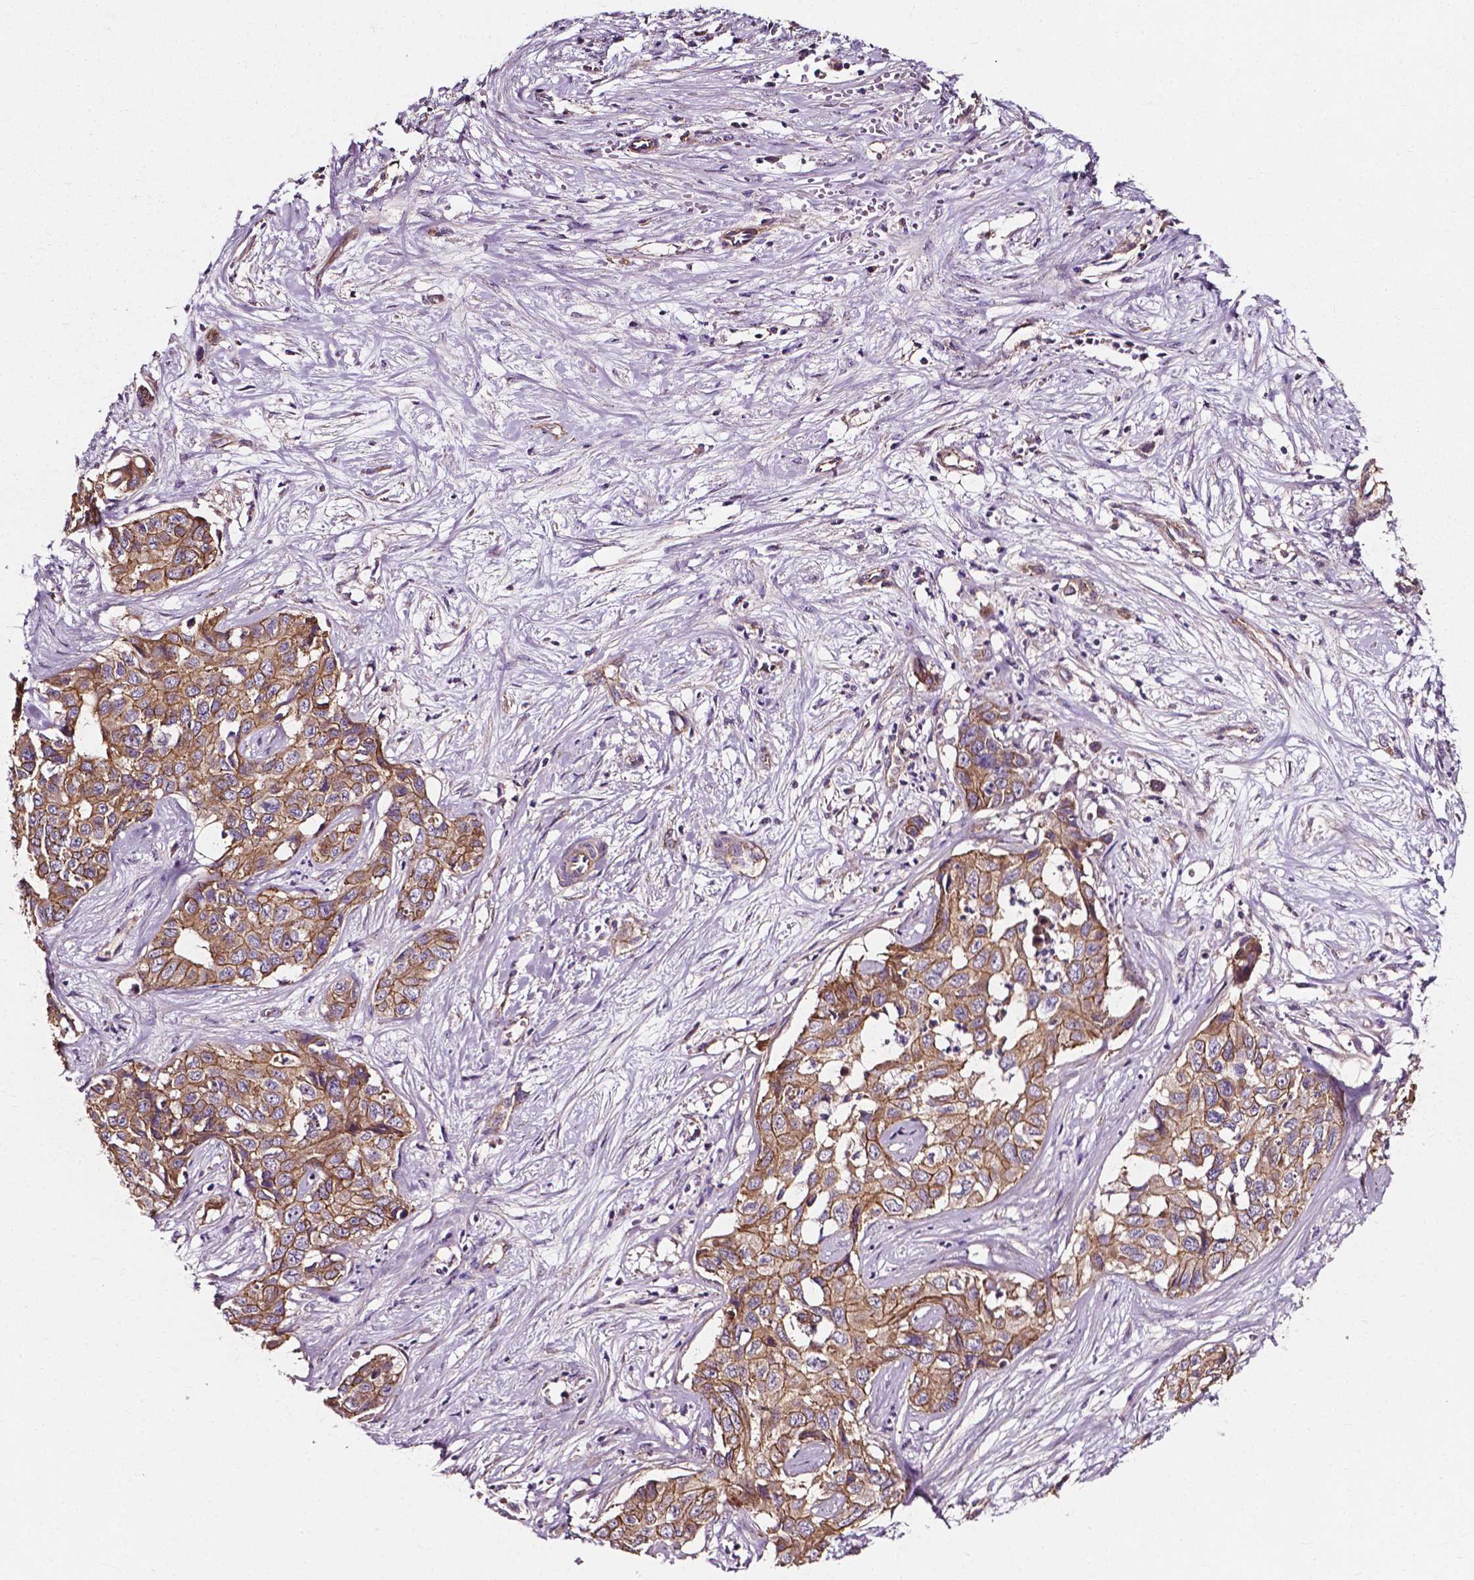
{"staining": {"intensity": "moderate", "quantity": ">75%", "location": "cytoplasmic/membranous"}, "tissue": "liver cancer", "cell_type": "Tumor cells", "image_type": "cancer", "snomed": [{"axis": "morphology", "description": "Cholangiocarcinoma"}, {"axis": "topography", "description": "Liver"}], "caption": "Liver cholangiocarcinoma stained with a protein marker displays moderate staining in tumor cells.", "gene": "ATG16L1", "patient": {"sex": "female", "age": 65}}